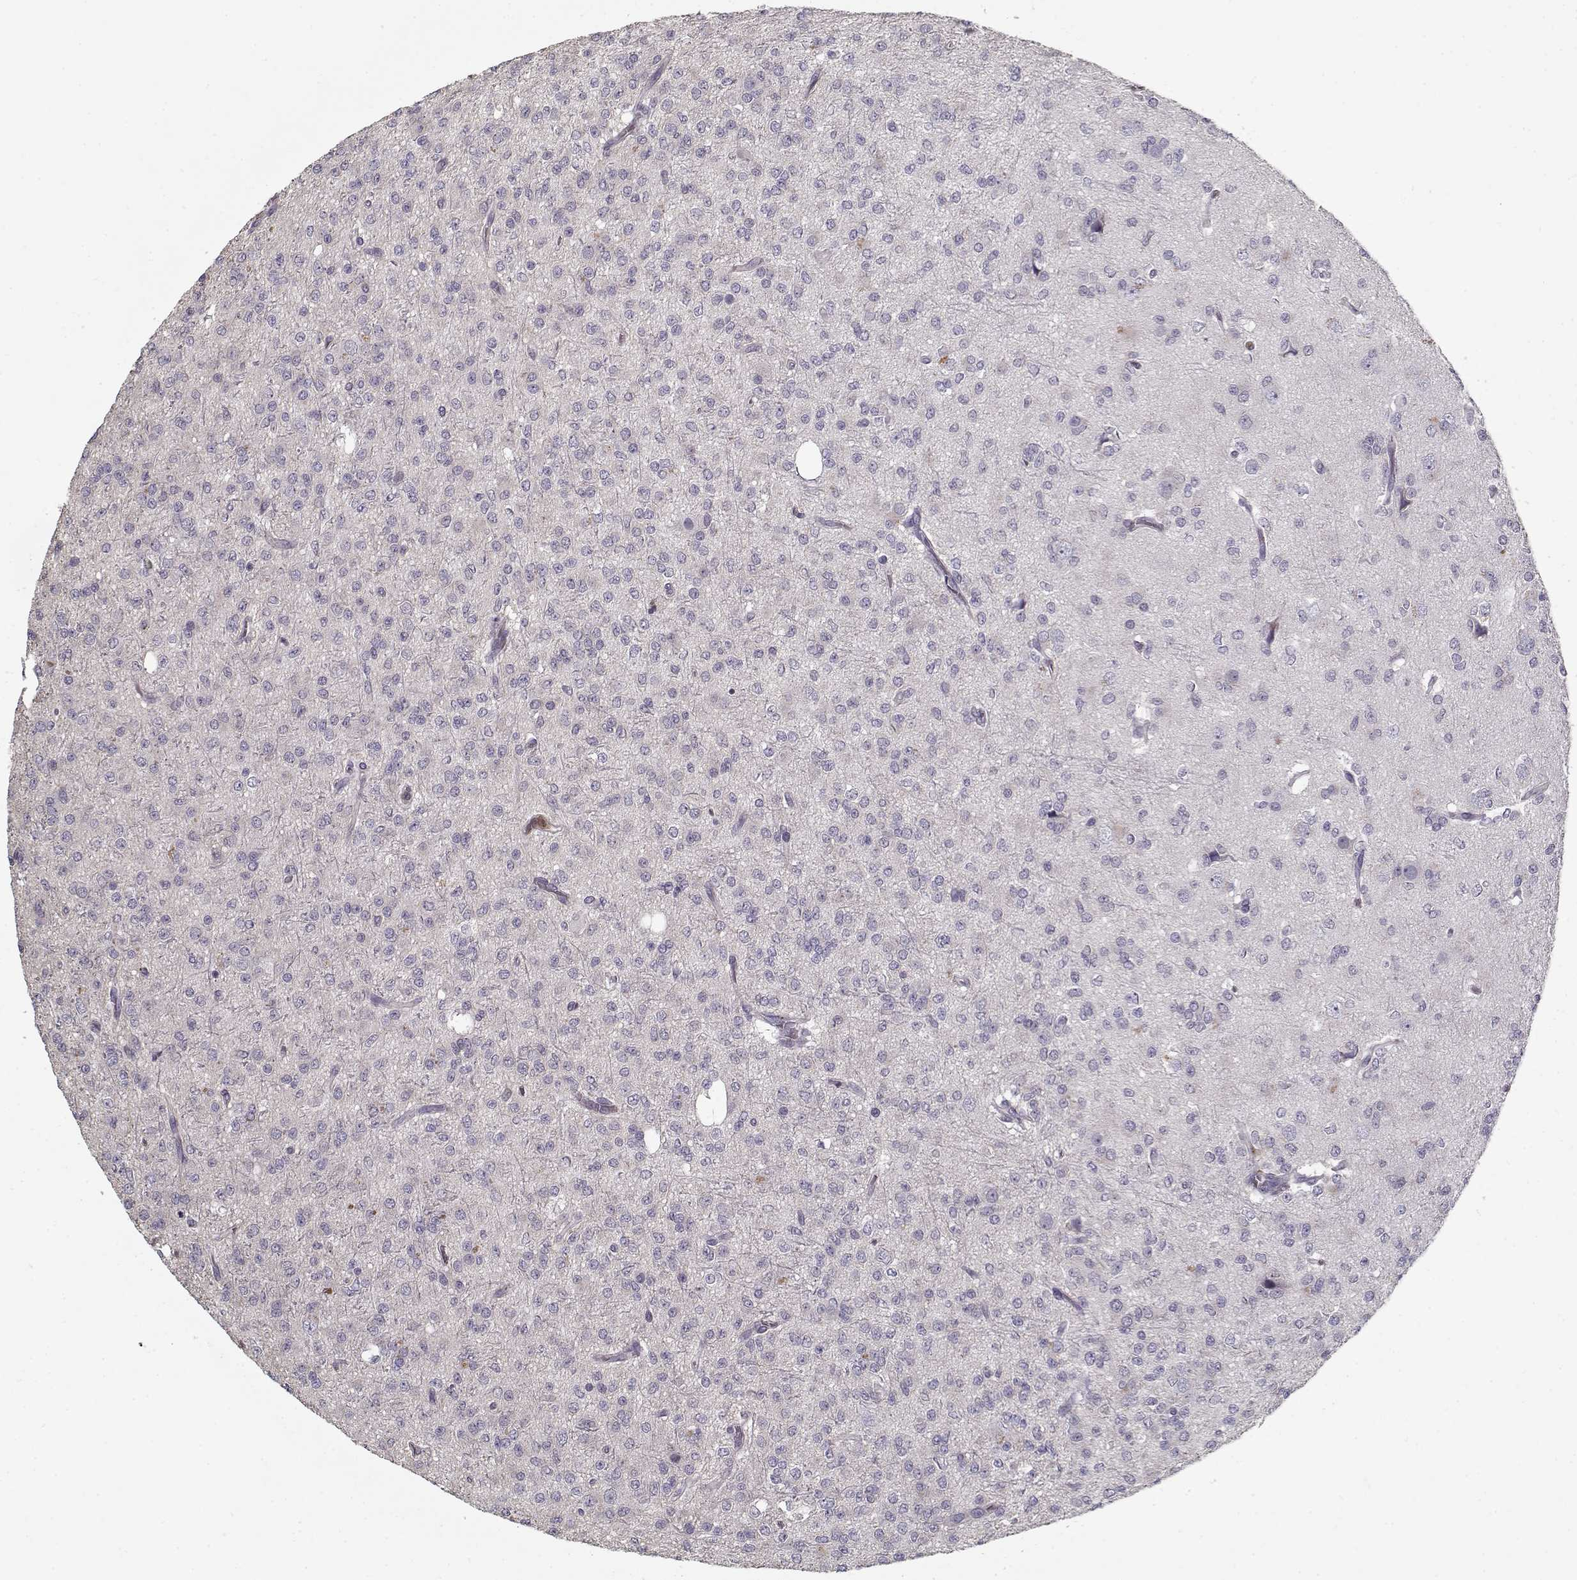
{"staining": {"intensity": "negative", "quantity": "none", "location": "none"}, "tissue": "glioma", "cell_type": "Tumor cells", "image_type": "cancer", "snomed": [{"axis": "morphology", "description": "Glioma, malignant, Low grade"}, {"axis": "topography", "description": "Brain"}], "caption": "Immunohistochemistry of malignant glioma (low-grade) displays no positivity in tumor cells. (Immunohistochemistry (ihc), brightfield microscopy, high magnification).", "gene": "UNC13D", "patient": {"sex": "male", "age": 27}}